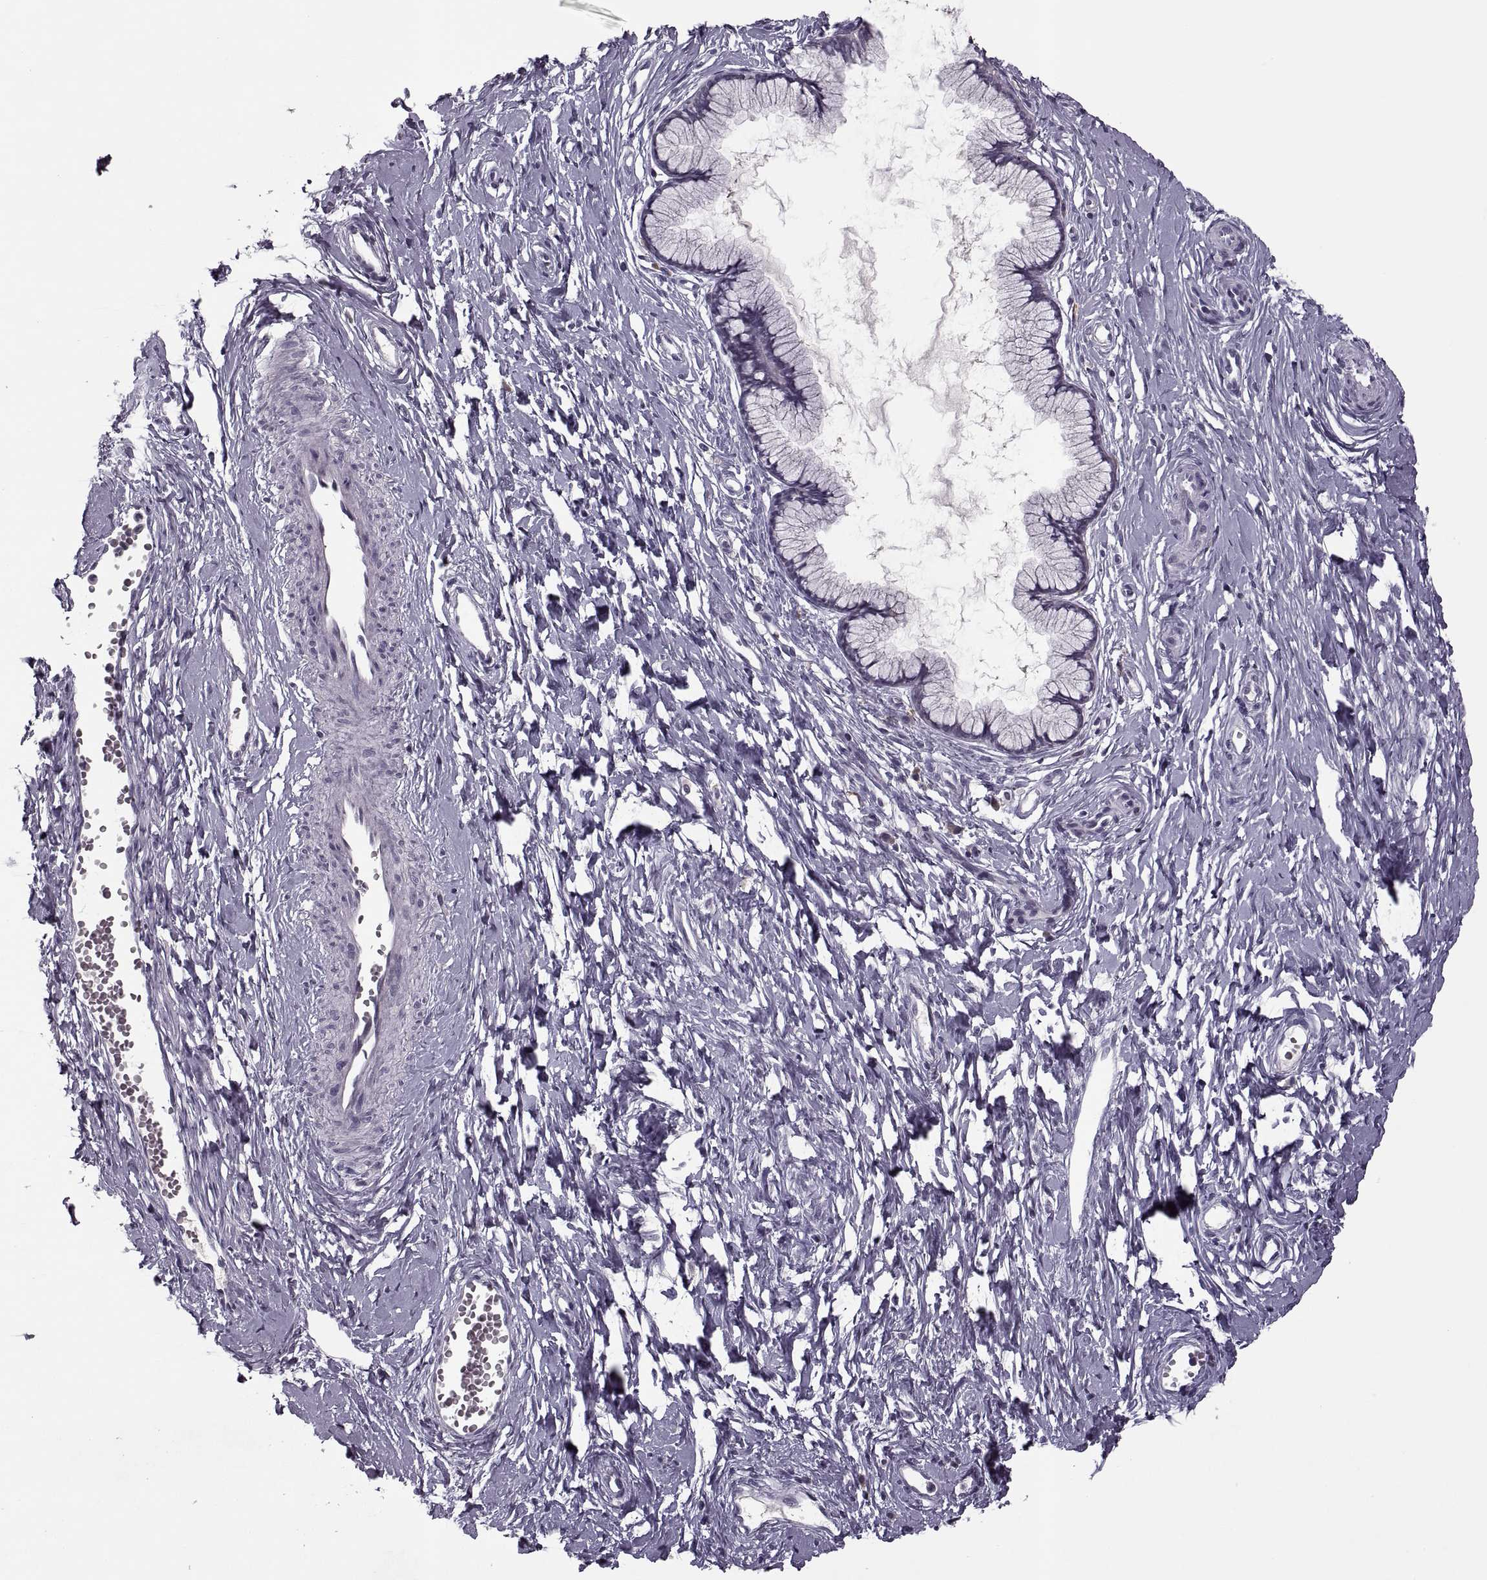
{"staining": {"intensity": "negative", "quantity": "none", "location": "none"}, "tissue": "cervix", "cell_type": "Glandular cells", "image_type": "normal", "snomed": [{"axis": "morphology", "description": "Normal tissue, NOS"}, {"axis": "topography", "description": "Cervix"}], "caption": "This photomicrograph is of benign cervix stained with immunohistochemistry (IHC) to label a protein in brown with the nuclei are counter-stained blue. There is no positivity in glandular cells. (DAB IHC, high magnification).", "gene": "CACNA1F", "patient": {"sex": "female", "age": 40}}